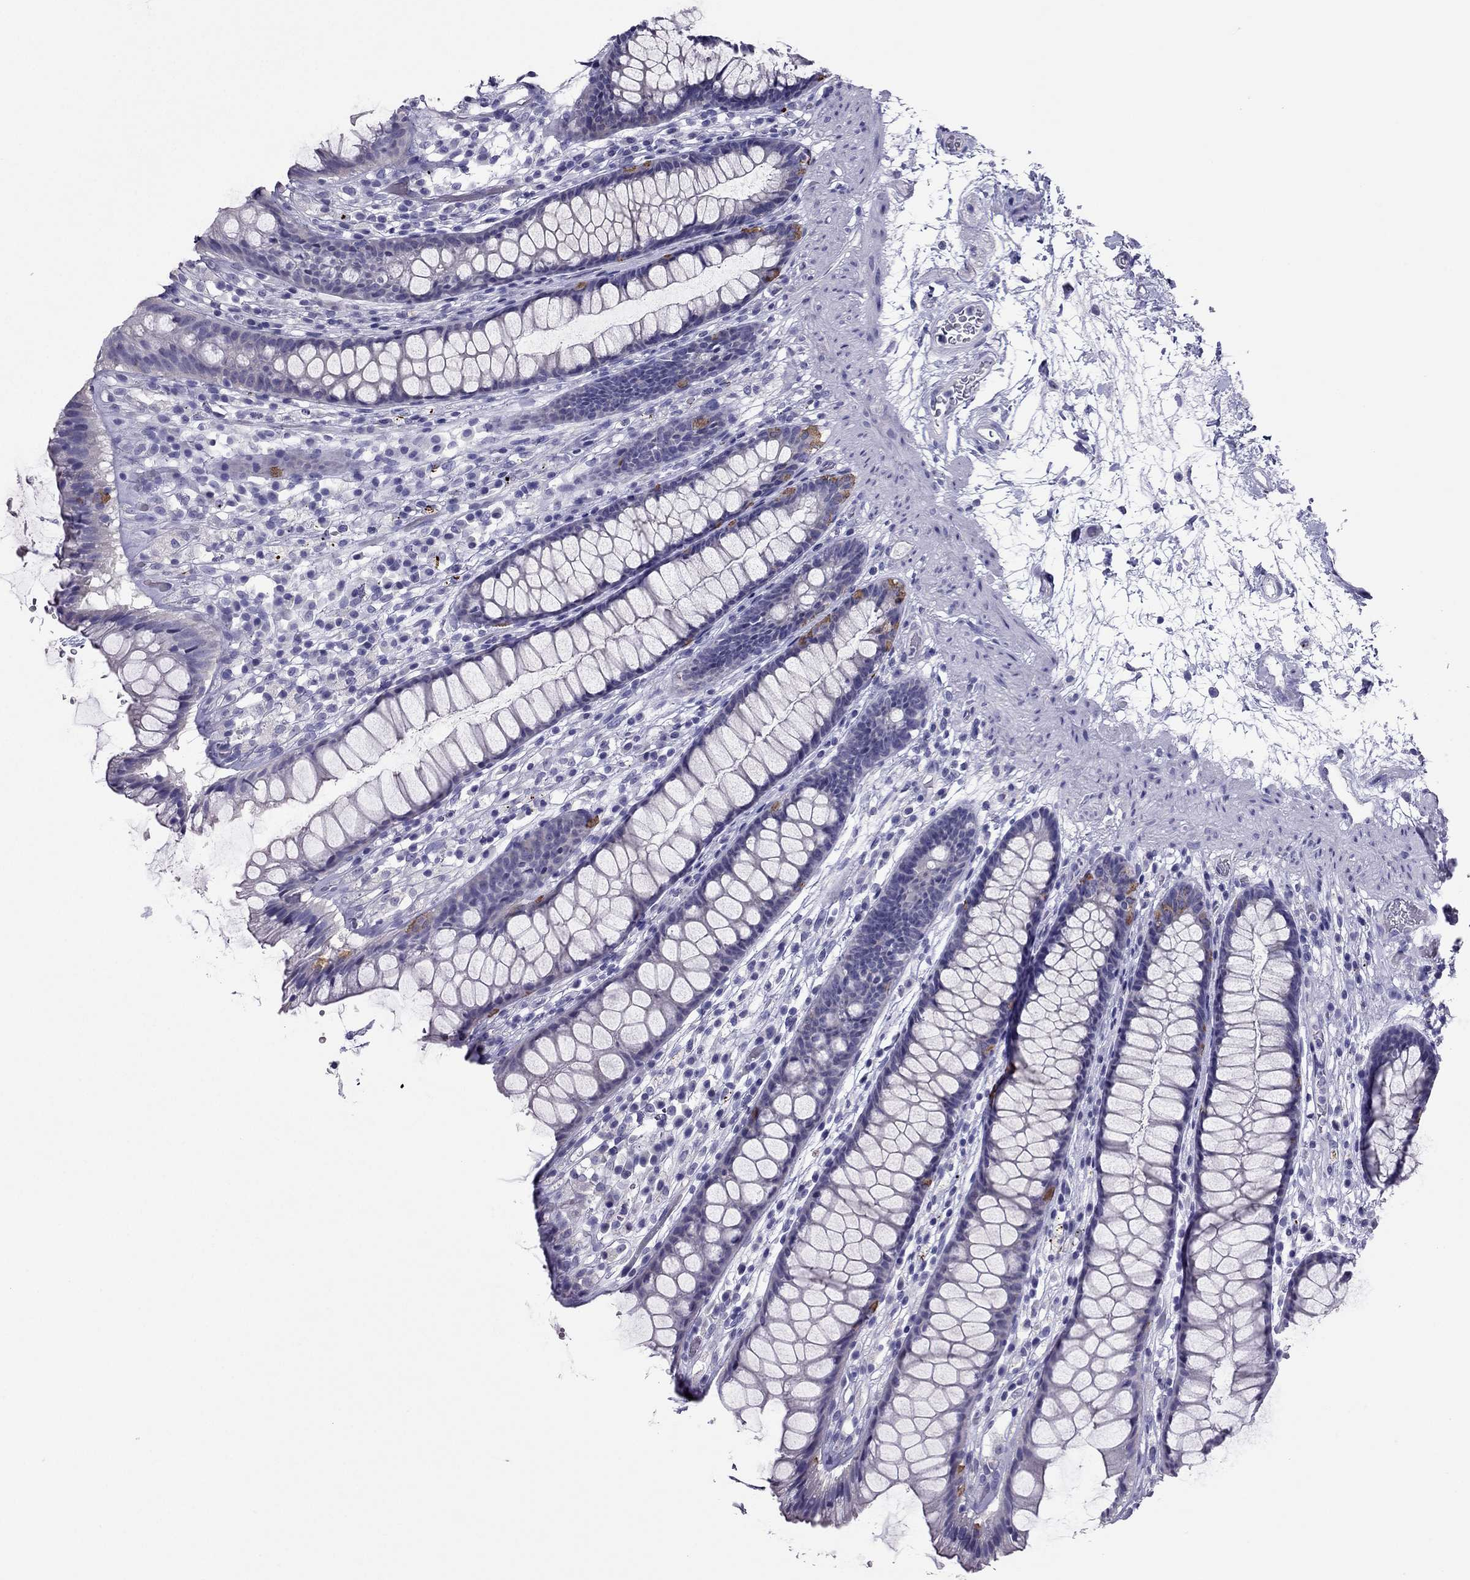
{"staining": {"intensity": "moderate", "quantity": "<25%", "location": "cytoplasmic/membranous"}, "tissue": "rectum", "cell_type": "Glandular cells", "image_type": "normal", "snomed": [{"axis": "morphology", "description": "Normal tissue, NOS"}, {"axis": "topography", "description": "Rectum"}], "caption": "Brown immunohistochemical staining in benign human rectum exhibits moderate cytoplasmic/membranous positivity in about <25% of glandular cells. The staining was performed using DAB, with brown indicating positive protein expression. Nuclei are stained blue with hematoxylin.", "gene": "PDE6A", "patient": {"sex": "male", "age": 72}}